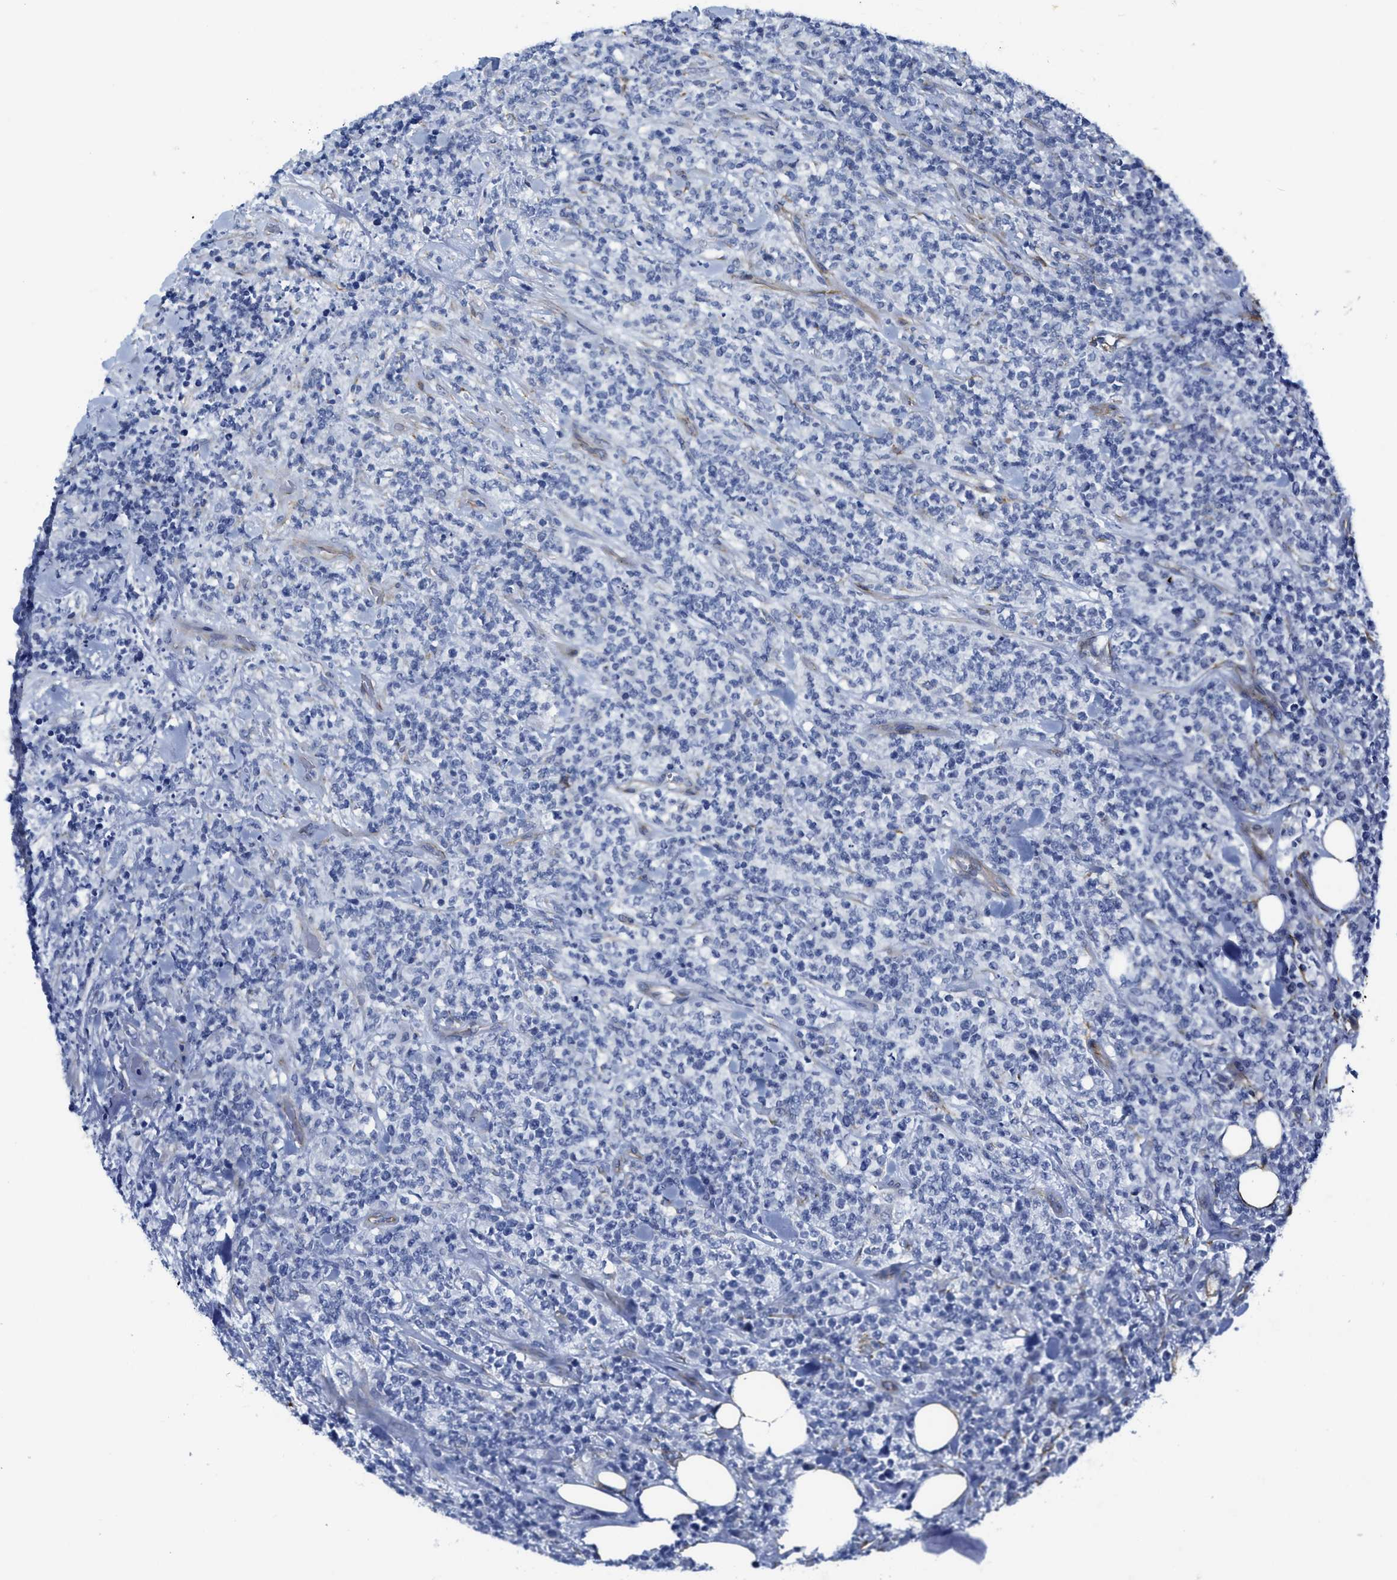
{"staining": {"intensity": "negative", "quantity": "none", "location": "none"}, "tissue": "lymphoma", "cell_type": "Tumor cells", "image_type": "cancer", "snomed": [{"axis": "morphology", "description": "Malignant lymphoma, non-Hodgkin's type, High grade"}, {"axis": "topography", "description": "Soft tissue"}], "caption": "DAB (3,3'-diaminobenzidine) immunohistochemical staining of human high-grade malignant lymphoma, non-Hodgkin's type displays no significant positivity in tumor cells. The staining is performed using DAB (3,3'-diaminobenzidine) brown chromogen with nuclei counter-stained in using hematoxylin.", "gene": "TUB", "patient": {"sex": "male", "age": 18}}